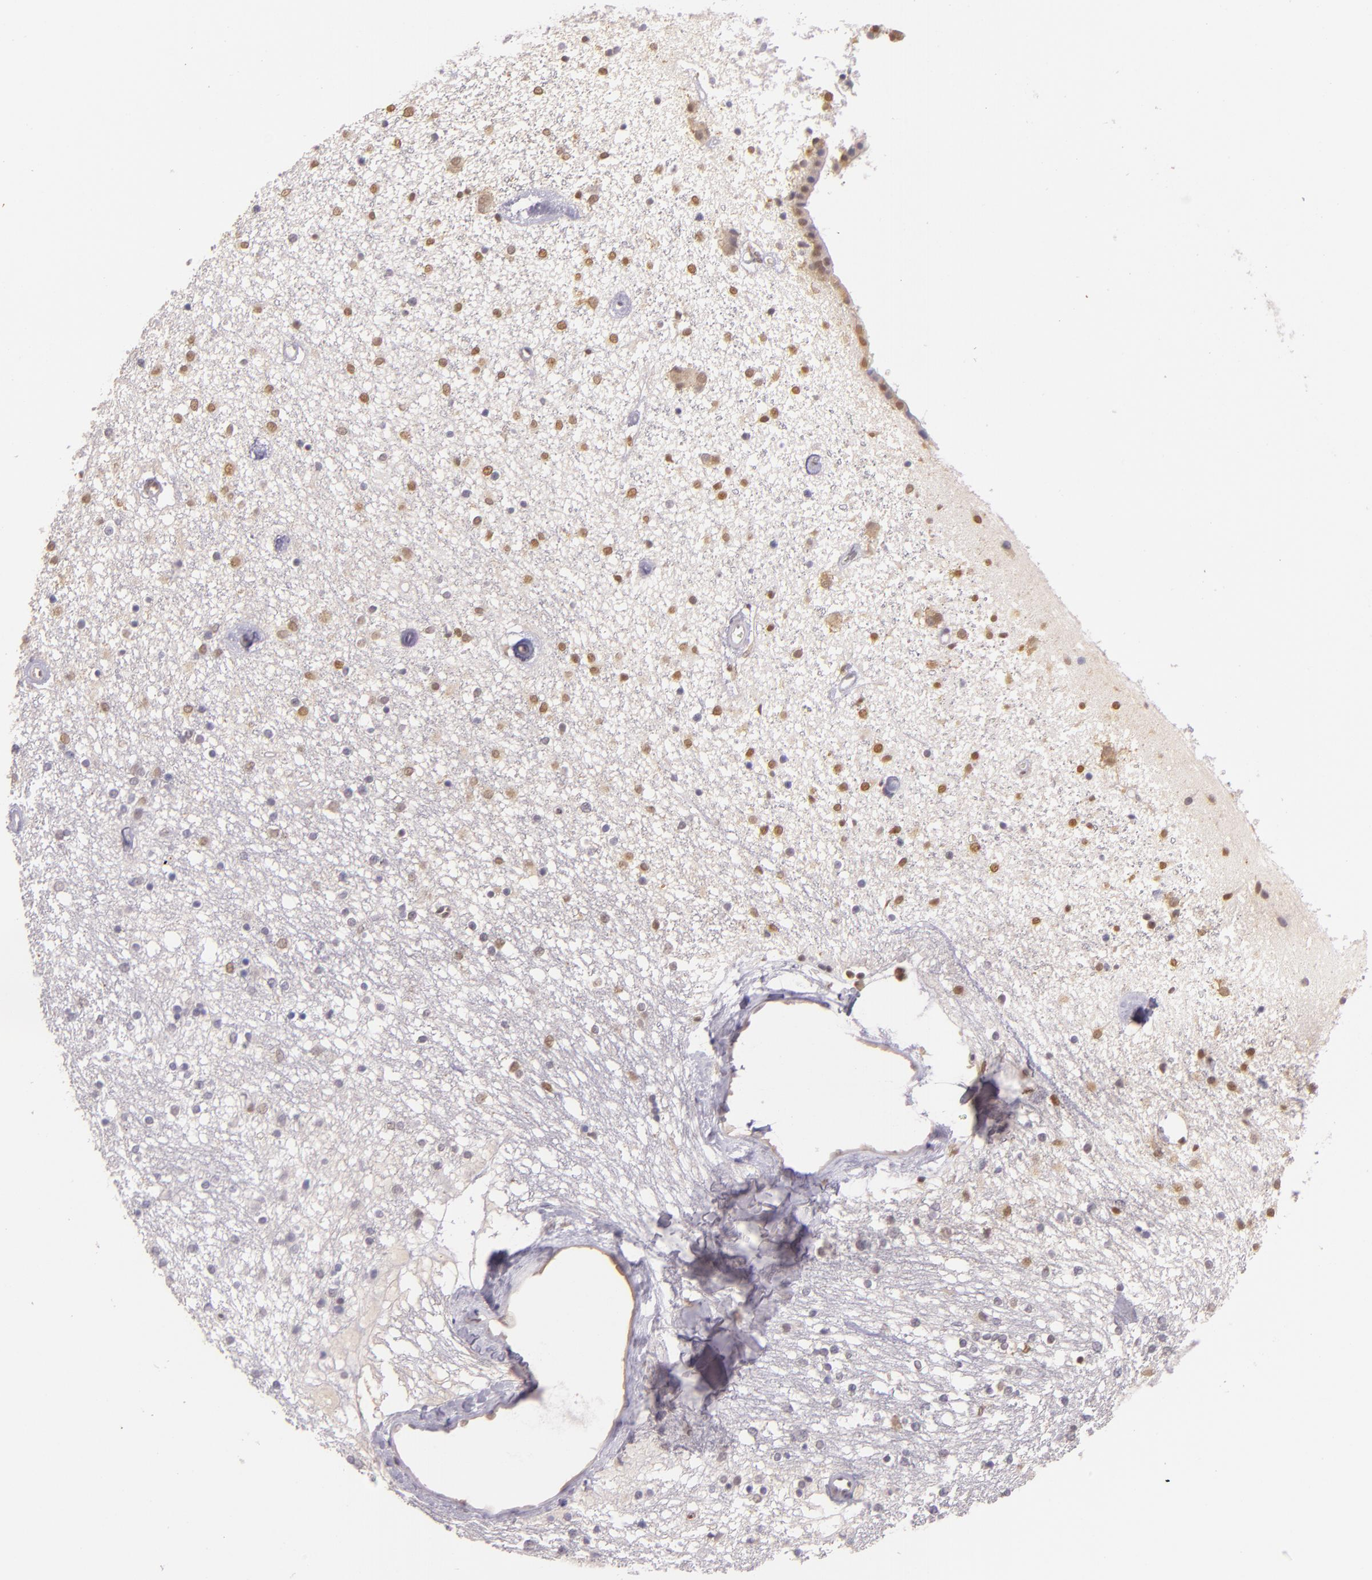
{"staining": {"intensity": "moderate", "quantity": "<25%", "location": "nuclear"}, "tissue": "caudate", "cell_type": "Glial cells", "image_type": "normal", "snomed": [{"axis": "morphology", "description": "Normal tissue, NOS"}, {"axis": "topography", "description": "Lateral ventricle wall"}], "caption": "A micrograph showing moderate nuclear positivity in approximately <25% of glial cells in benign caudate, as visualized by brown immunohistochemical staining.", "gene": "HSPA8", "patient": {"sex": "female", "age": 54}}